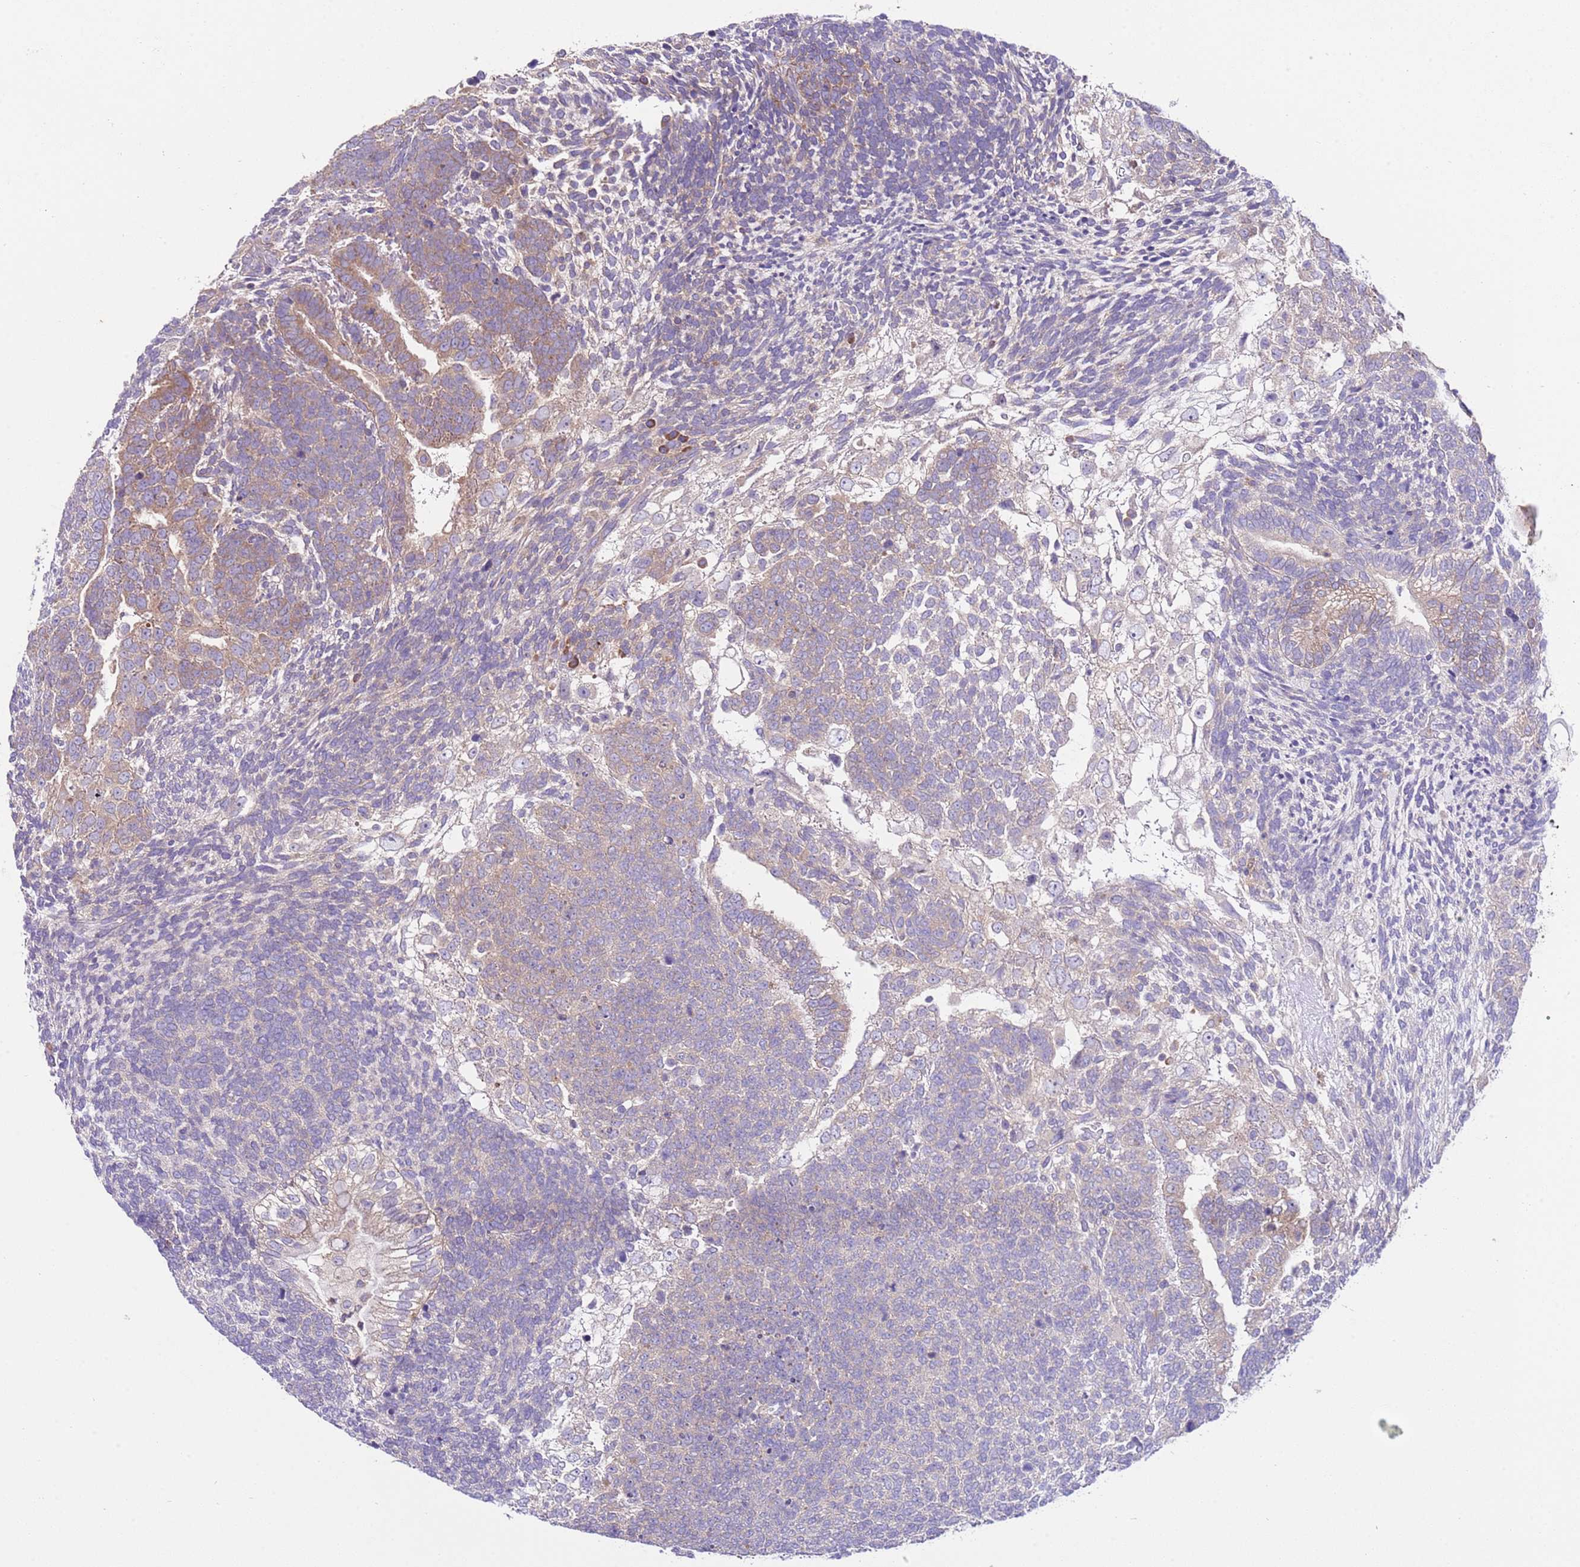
{"staining": {"intensity": "weak", "quantity": "25%-75%", "location": "cytoplasmic/membranous"}, "tissue": "testis cancer", "cell_type": "Tumor cells", "image_type": "cancer", "snomed": [{"axis": "morphology", "description": "Carcinoma, Embryonal, NOS"}, {"axis": "topography", "description": "Testis"}], "caption": "Protein staining demonstrates weak cytoplasmic/membranous positivity in approximately 25%-75% of tumor cells in embryonal carcinoma (testis).", "gene": "RPS10", "patient": {"sex": "male", "age": 23}}